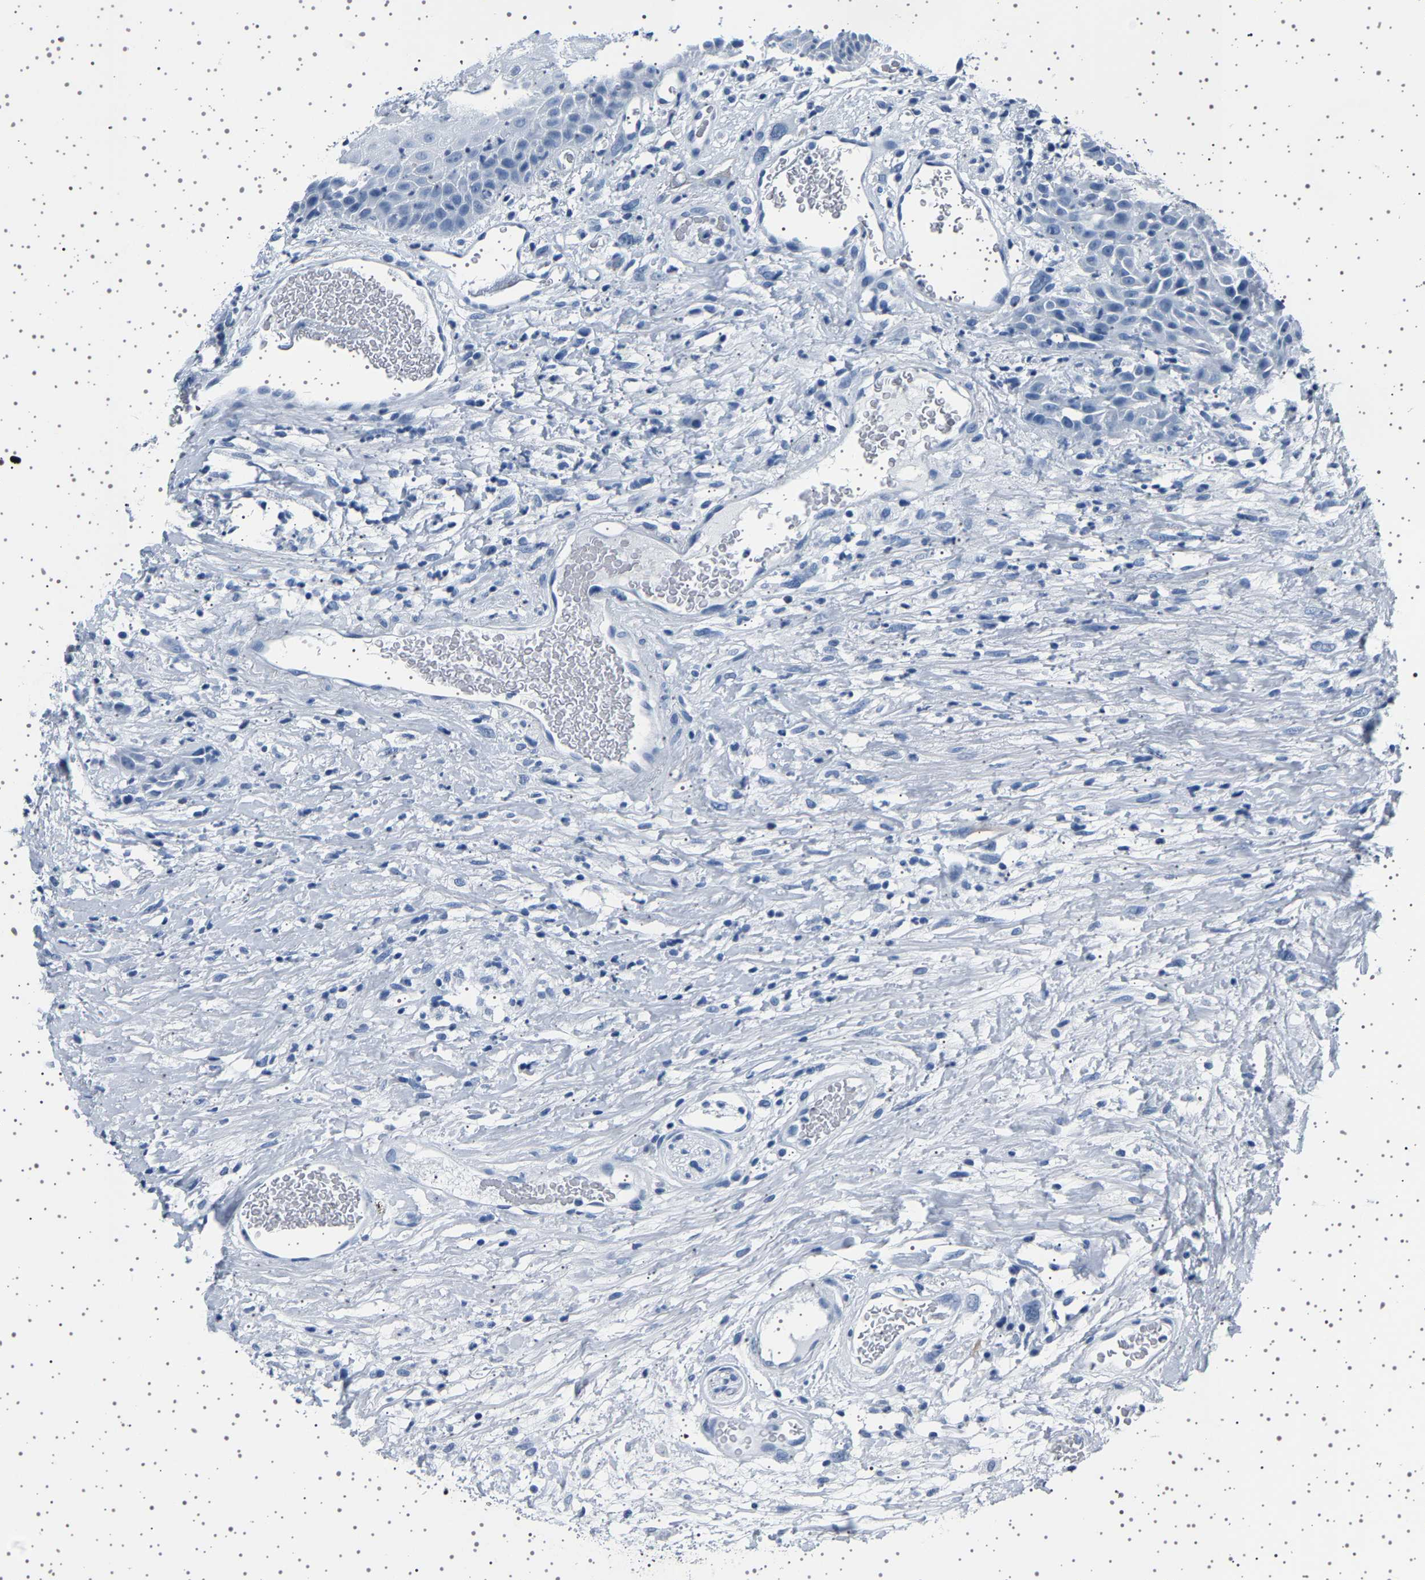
{"staining": {"intensity": "negative", "quantity": "none", "location": "none"}, "tissue": "head and neck cancer", "cell_type": "Tumor cells", "image_type": "cancer", "snomed": [{"axis": "morphology", "description": "Normal tissue, NOS"}, {"axis": "morphology", "description": "Squamous cell carcinoma, NOS"}, {"axis": "topography", "description": "Cartilage tissue"}, {"axis": "topography", "description": "Head-Neck"}], "caption": "Human head and neck cancer stained for a protein using IHC displays no expression in tumor cells.", "gene": "TFF3", "patient": {"sex": "male", "age": 62}}